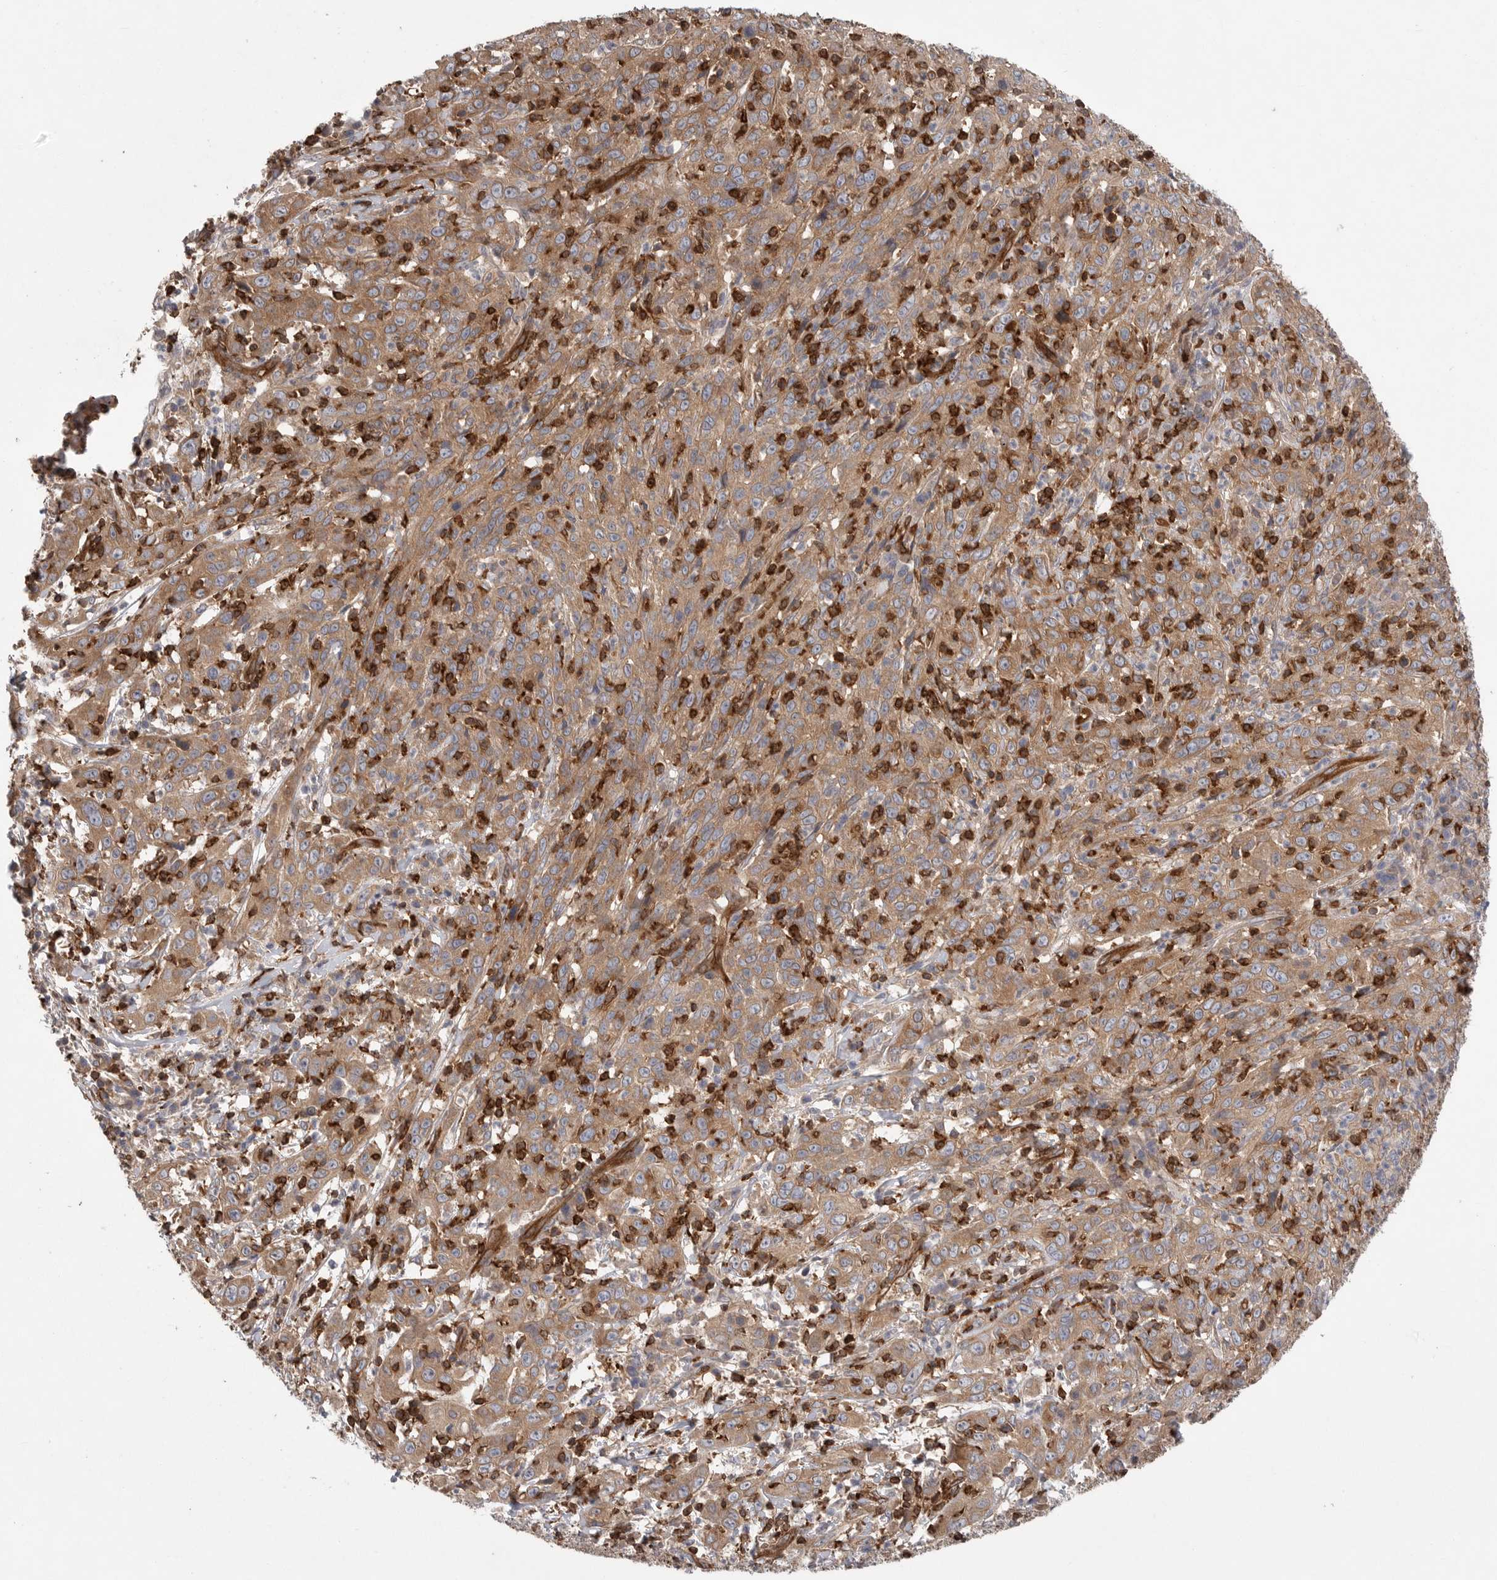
{"staining": {"intensity": "moderate", "quantity": ">75%", "location": "cytoplasmic/membranous"}, "tissue": "cervical cancer", "cell_type": "Tumor cells", "image_type": "cancer", "snomed": [{"axis": "morphology", "description": "Squamous cell carcinoma, NOS"}, {"axis": "topography", "description": "Cervix"}], "caption": "About >75% of tumor cells in human cervical squamous cell carcinoma demonstrate moderate cytoplasmic/membranous protein expression as visualized by brown immunohistochemical staining.", "gene": "PRKCH", "patient": {"sex": "female", "age": 46}}